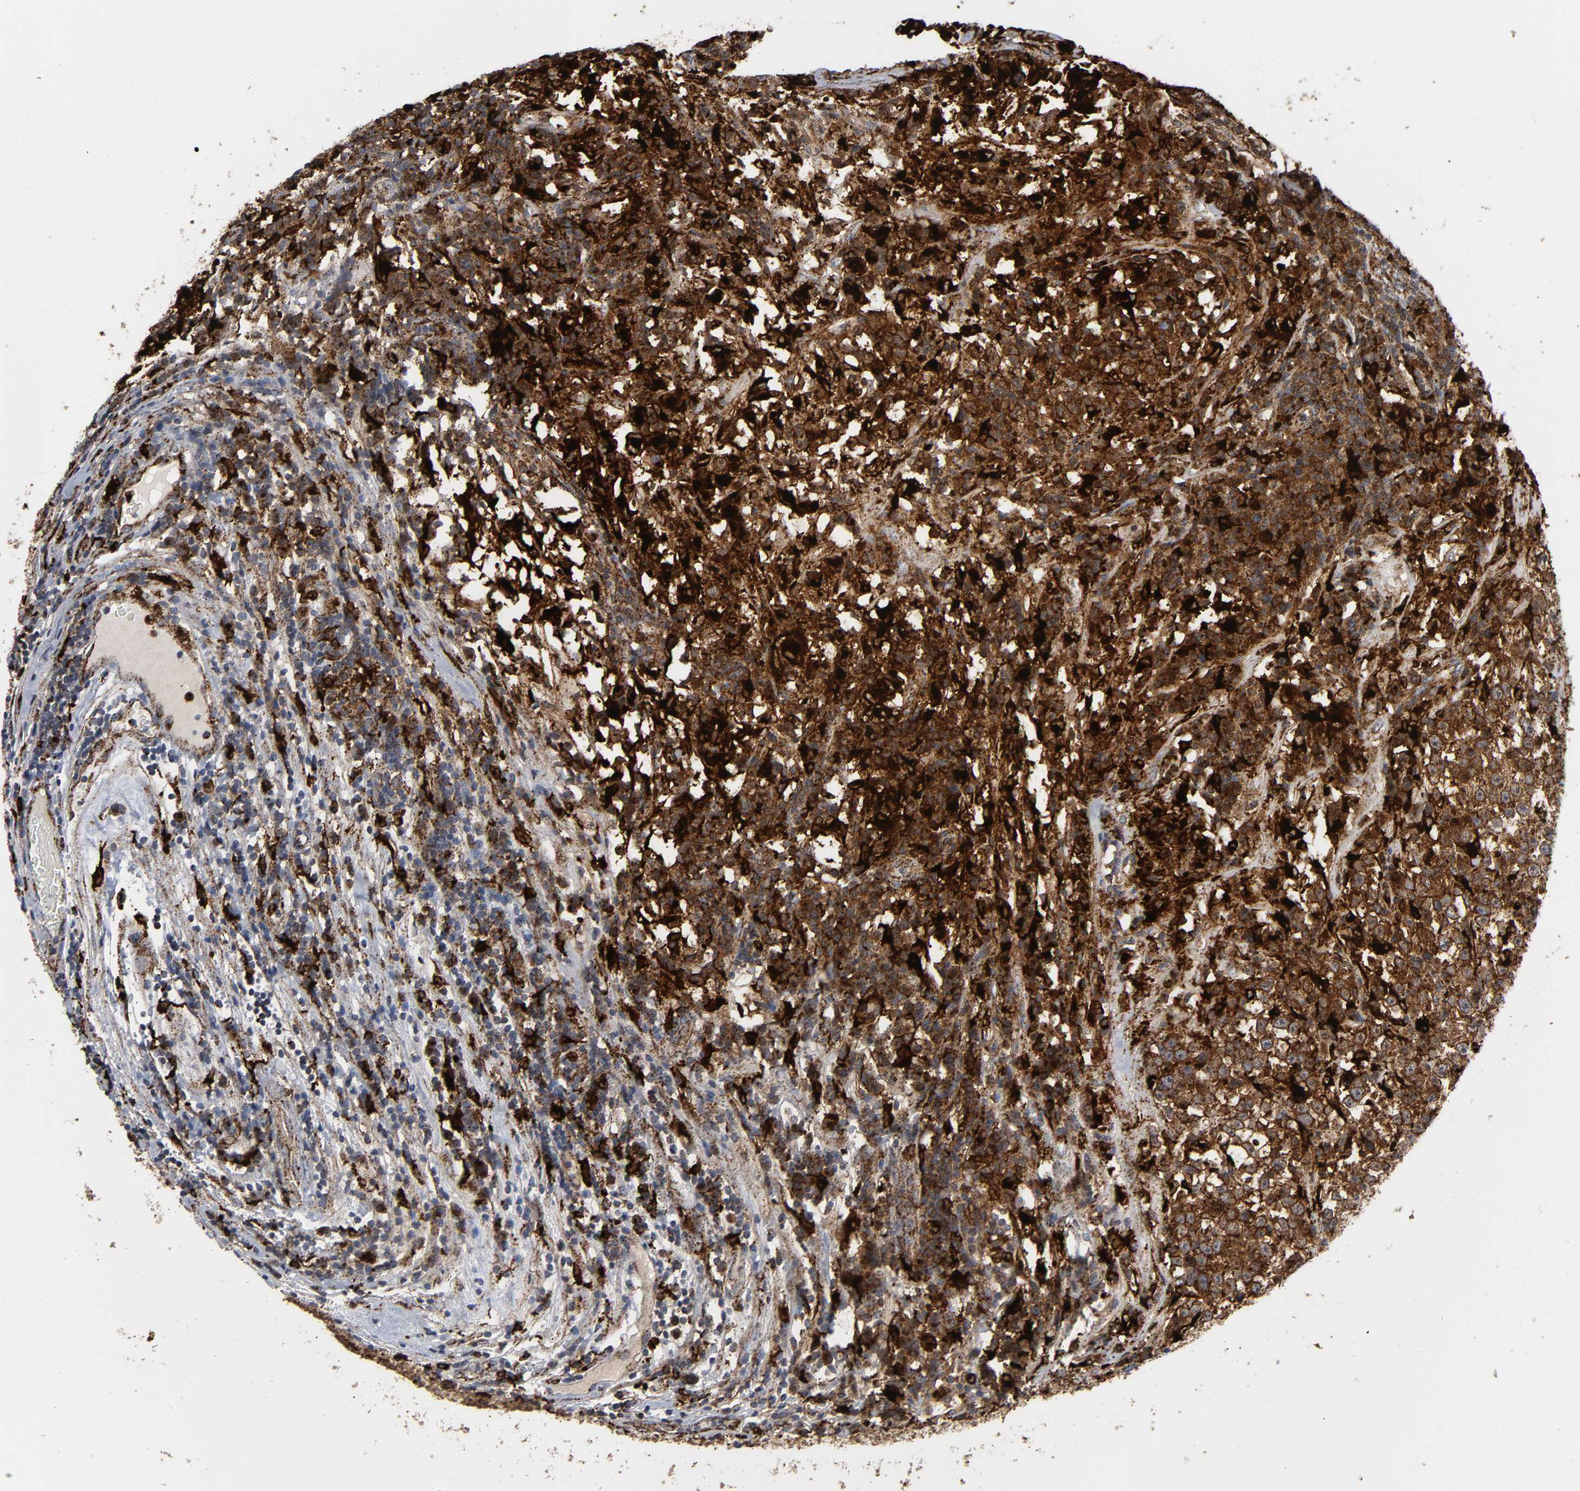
{"staining": {"intensity": "strong", "quantity": ">75%", "location": "cytoplasmic/membranous"}, "tissue": "testis cancer", "cell_type": "Tumor cells", "image_type": "cancer", "snomed": [{"axis": "morphology", "description": "Seminoma, NOS"}, {"axis": "topography", "description": "Testis"}], "caption": "This is a photomicrograph of immunohistochemistry staining of testis cancer (seminoma), which shows strong positivity in the cytoplasmic/membranous of tumor cells.", "gene": "PSAP", "patient": {"sex": "male", "age": 43}}